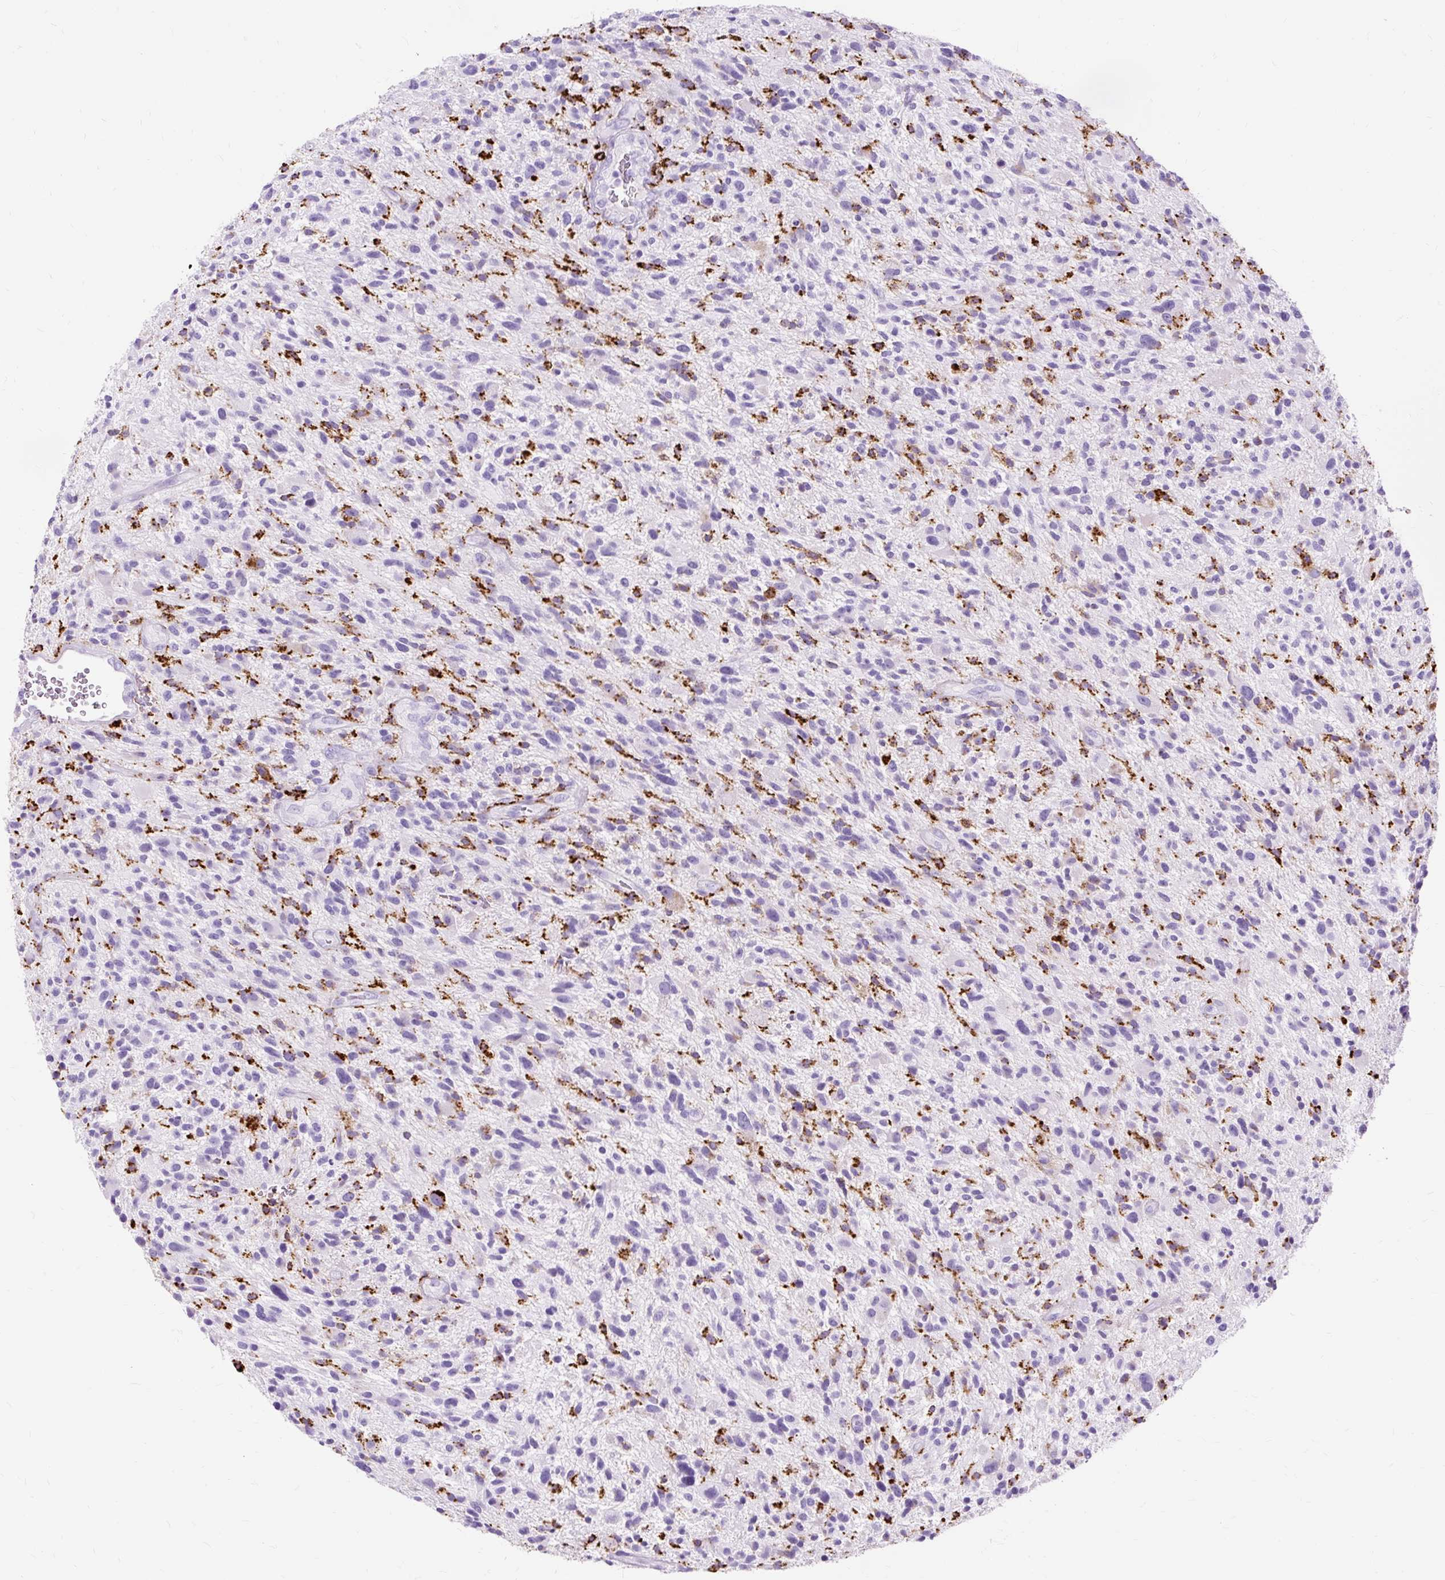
{"staining": {"intensity": "negative", "quantity": "none", "location": "none"}, "tissue": "glioma", "cell_type": "Tumor cells", "image_type": "cancer", "snomed": [{"axis": "morphology", "description": "Glioma, malignant, High grade"}, {"axis": "topography", "description": "Brain"}], "caption": "The histopathology image demonstrates no staining of tumor cells in high-grade glioma (malignant). Nuclei are stained in blue.", "gene": "HLA-DRA", "patient": {"sex": "male", "age": 47}}